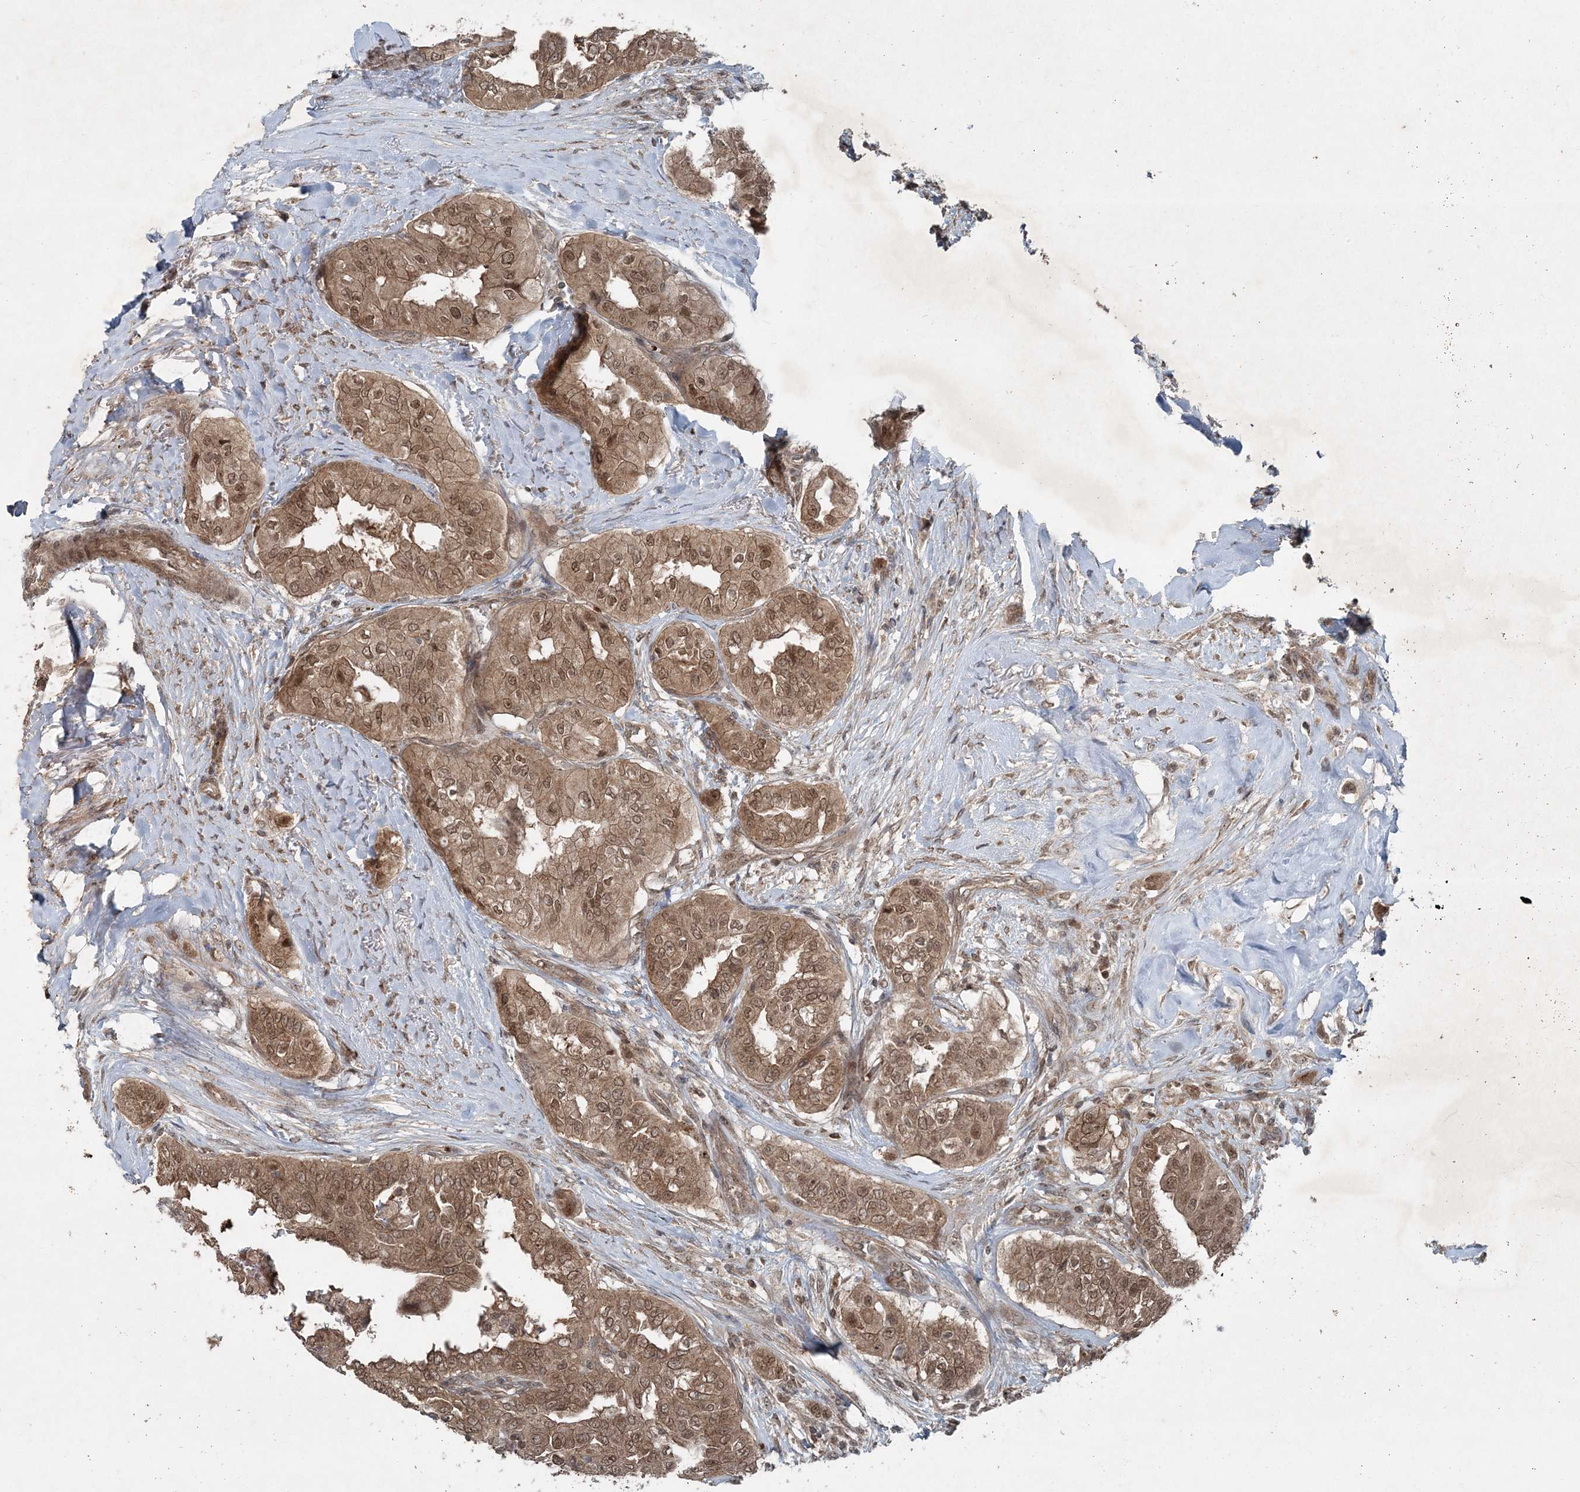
{"staining": {"intensity": "moderate", "quantity": ">75%", "location": "cytoplasmic/membranous,nuclear"}, "tissue": "thyroid cancer", "cell_type": "Tumor cells", "image_type": "cancer", "snomed": [{"axis": "morphology", "description": "Papillary adenocarcinoma, NOS"}, {"axis": "topography", "description": "Thyroid gland"}], "caption": "An immunohistochemistry (IHC) micrograph of tumor tissue is shown. Protein staining in brown labels moderate cytoplasmic/membranous and nuclear positivity in thyroid cancer (papillary adenocarcinoma) within tumor cells. Nuclei are stained in blue.", "gene": "FBXL17", "patient": {"sex": "female", "age": 59}}